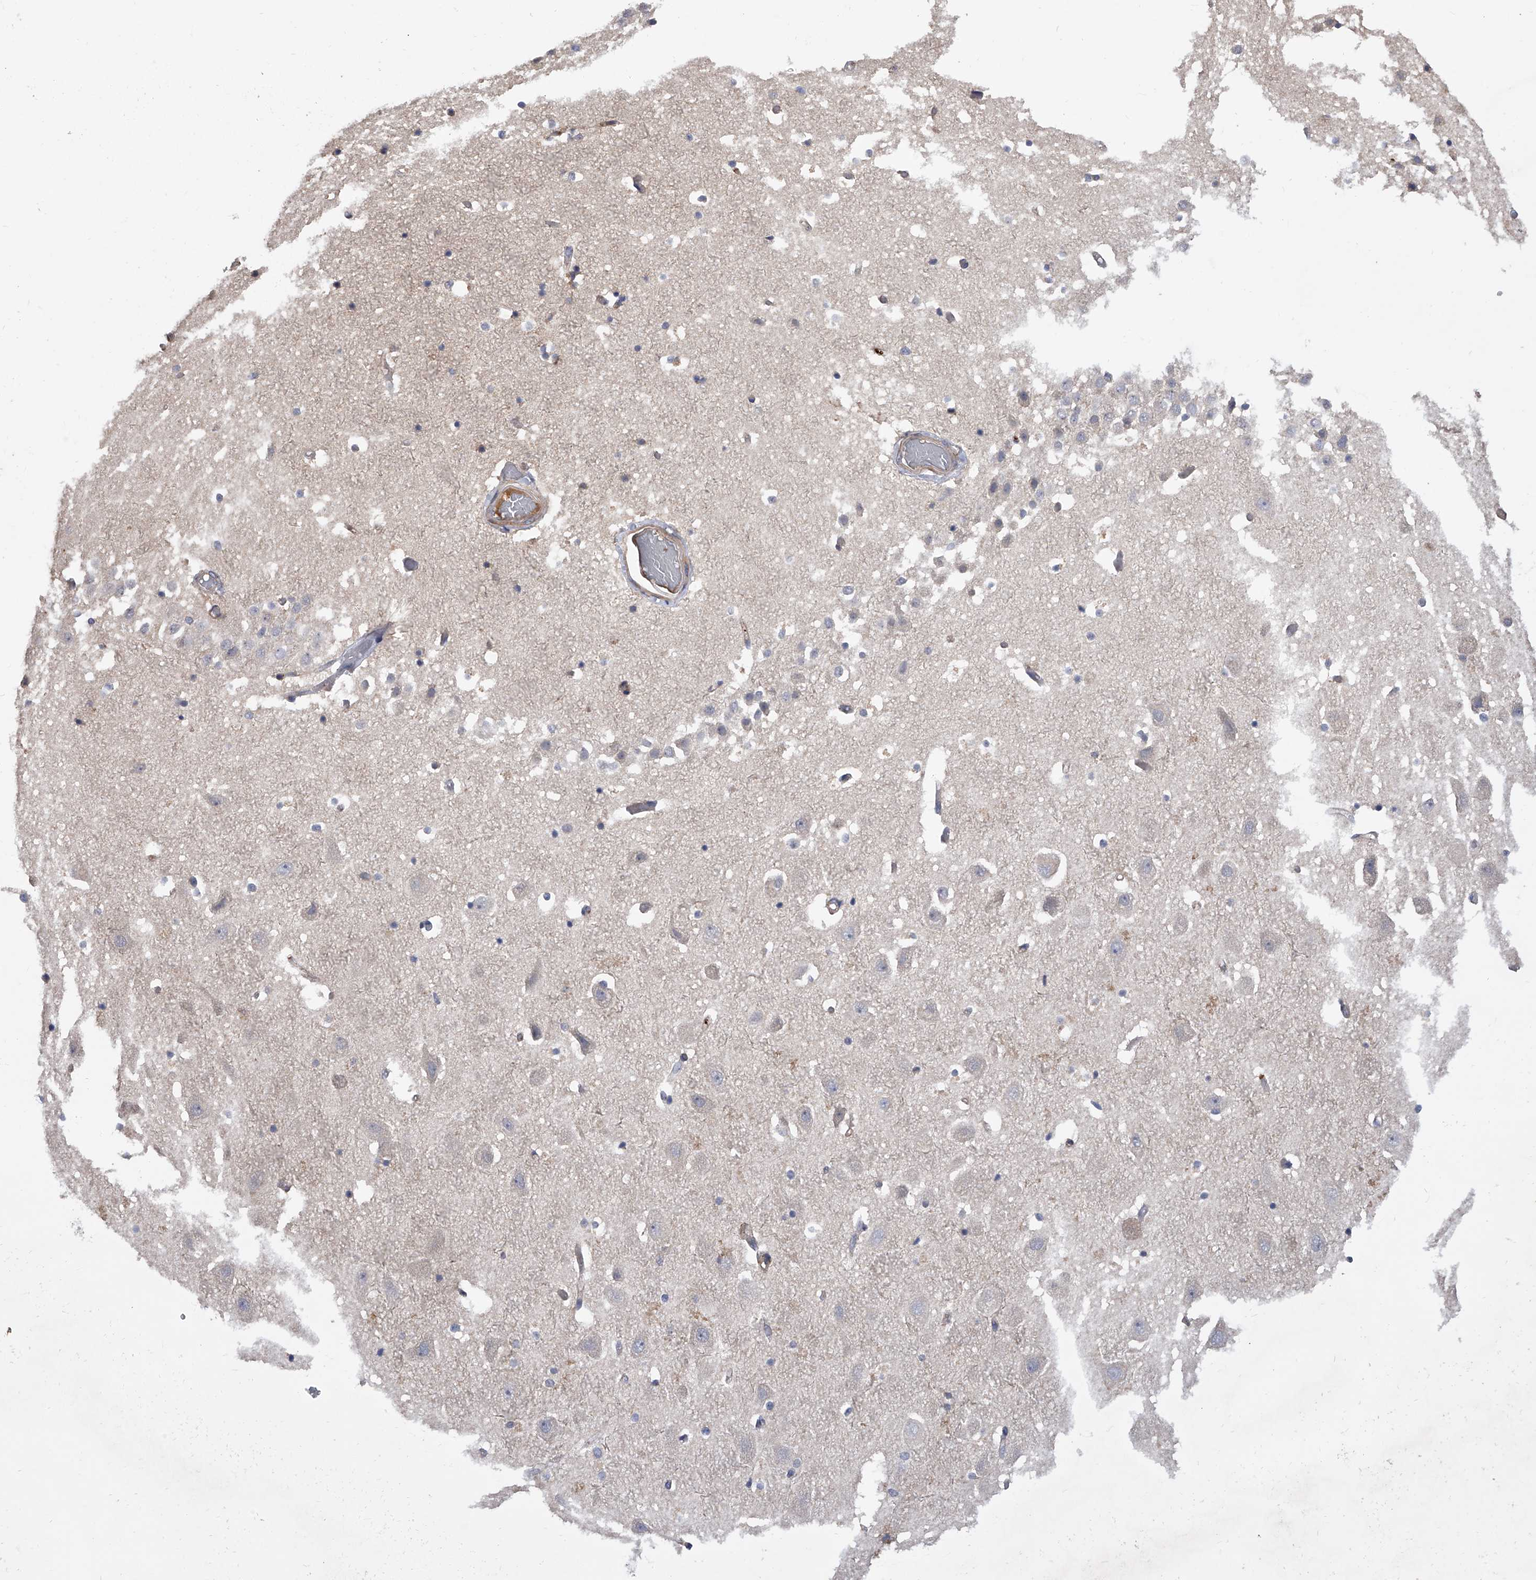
{"staining": {"intensity": "negative", "quantity": "none", "location": "none"}, "tissue": "hippocampus", "cell_type": "Glial cells", "image_type": "normal", "snomed": [{"axis": "morphology", "description": "Normal tissue, NOS"}, {"axis": "topography", "description": "Hippocampus"}], "caption": "Immunohistochemistry (IHC) histopathology image of unremarkable hippocampus: human hippocampus stained with DAB (3,3'-diaminobenzidine) reveals no significant protein expression in glial cells.", "gene": "PDSS2", "patient": {"sex": "female", "age": 52}}